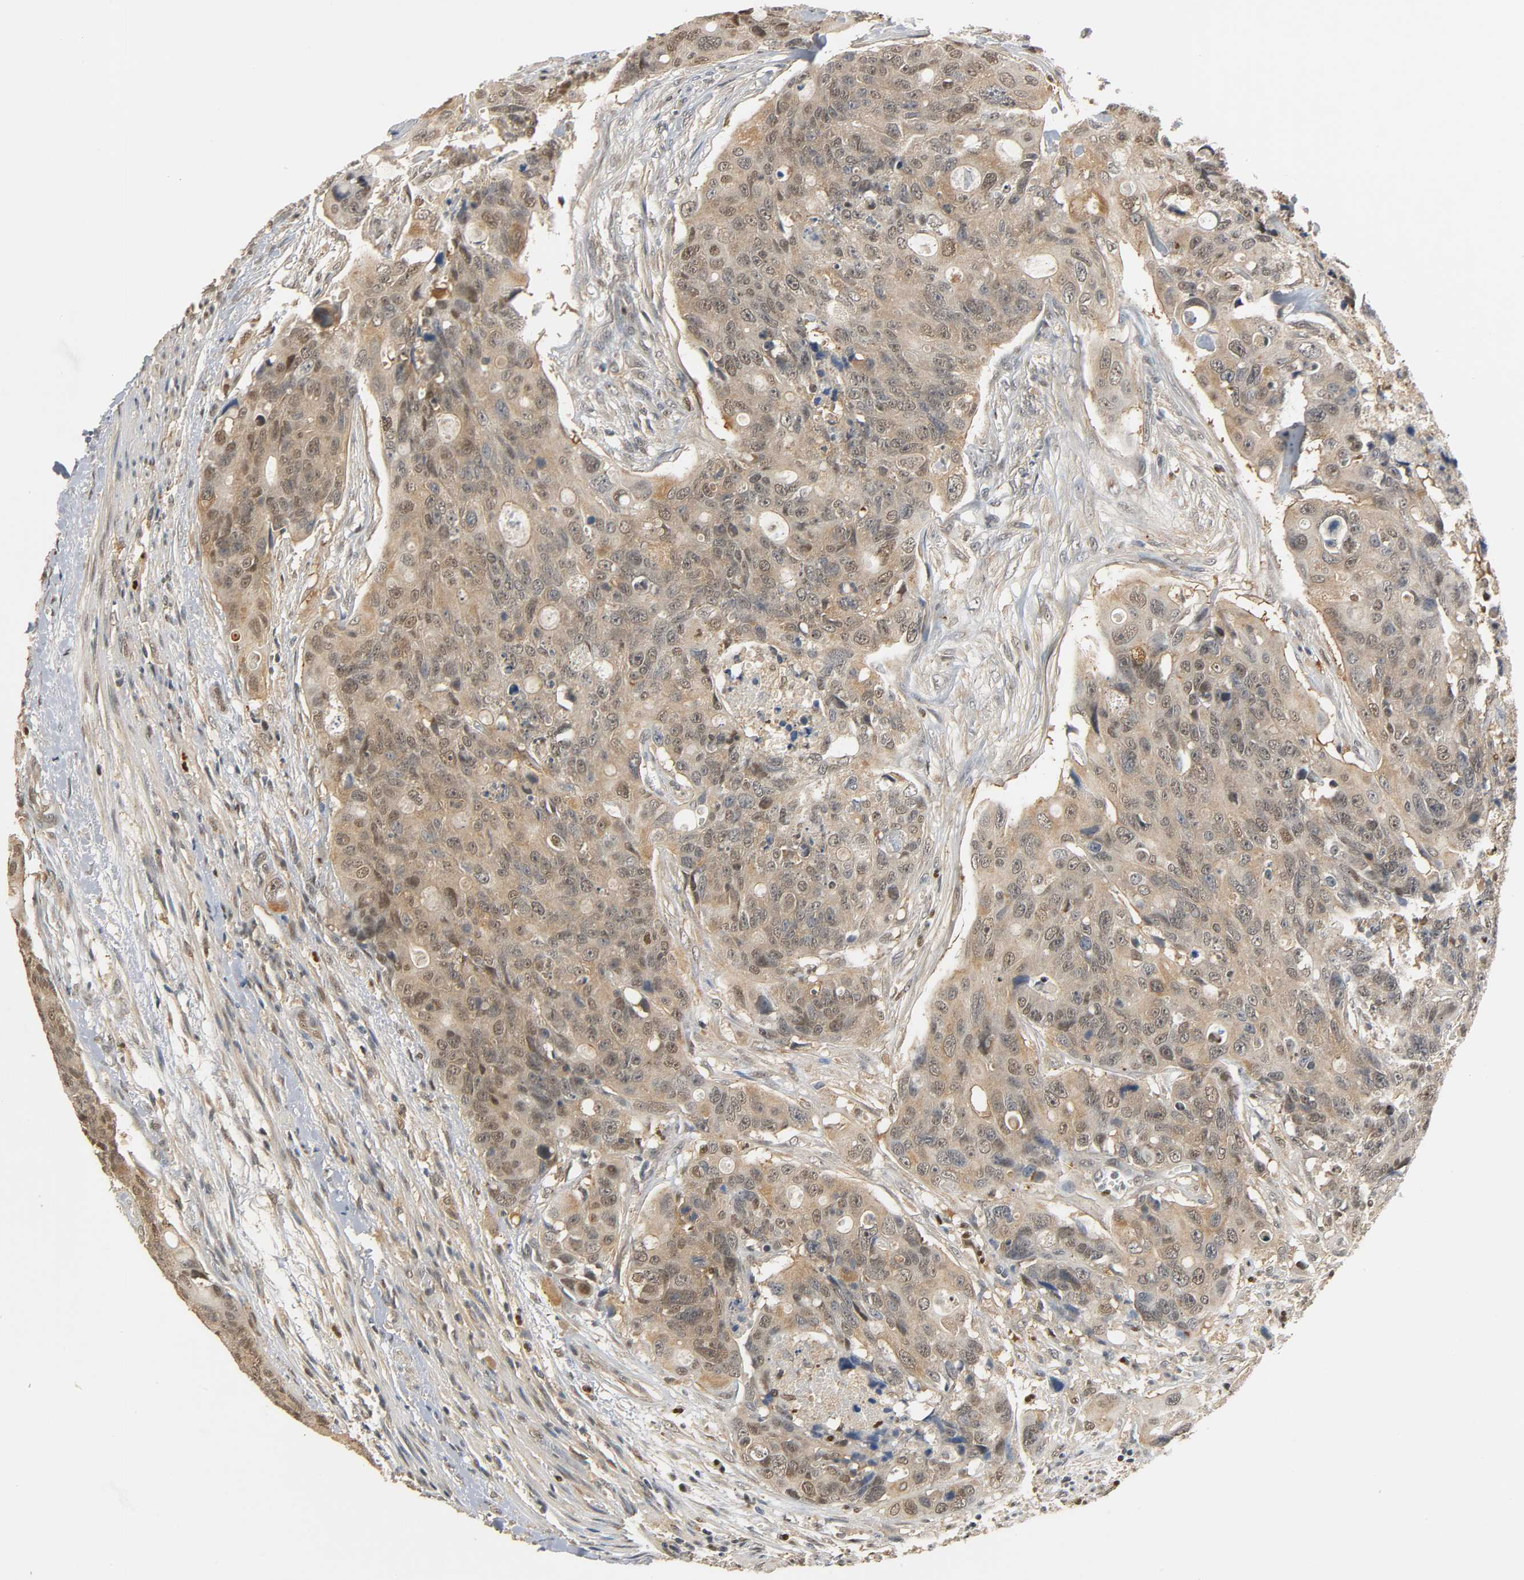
{"staining": {"intensity": "weak", "quantity": ">75%", "location": "cytoplasmic/membranous,nuclear"}, "tissue": "colorectal cancer", "cell_type": "Tumor cells", "image_type": "cancer", "snomed": [{"axis": "morphology", "description": "Adenocarcinoma, NOS"}, {"axis": "topography", "description": "Colon"}], "caption": "Immunohistochemical staining of human adenocarcinoma (colorectal) exhibits low levels of weak cytoplasmic/membranous and nuclear positivity in about >75% of tumor cells.", "gene": "ZFPM2", "patient": {"sex": "female", "age": 57}}